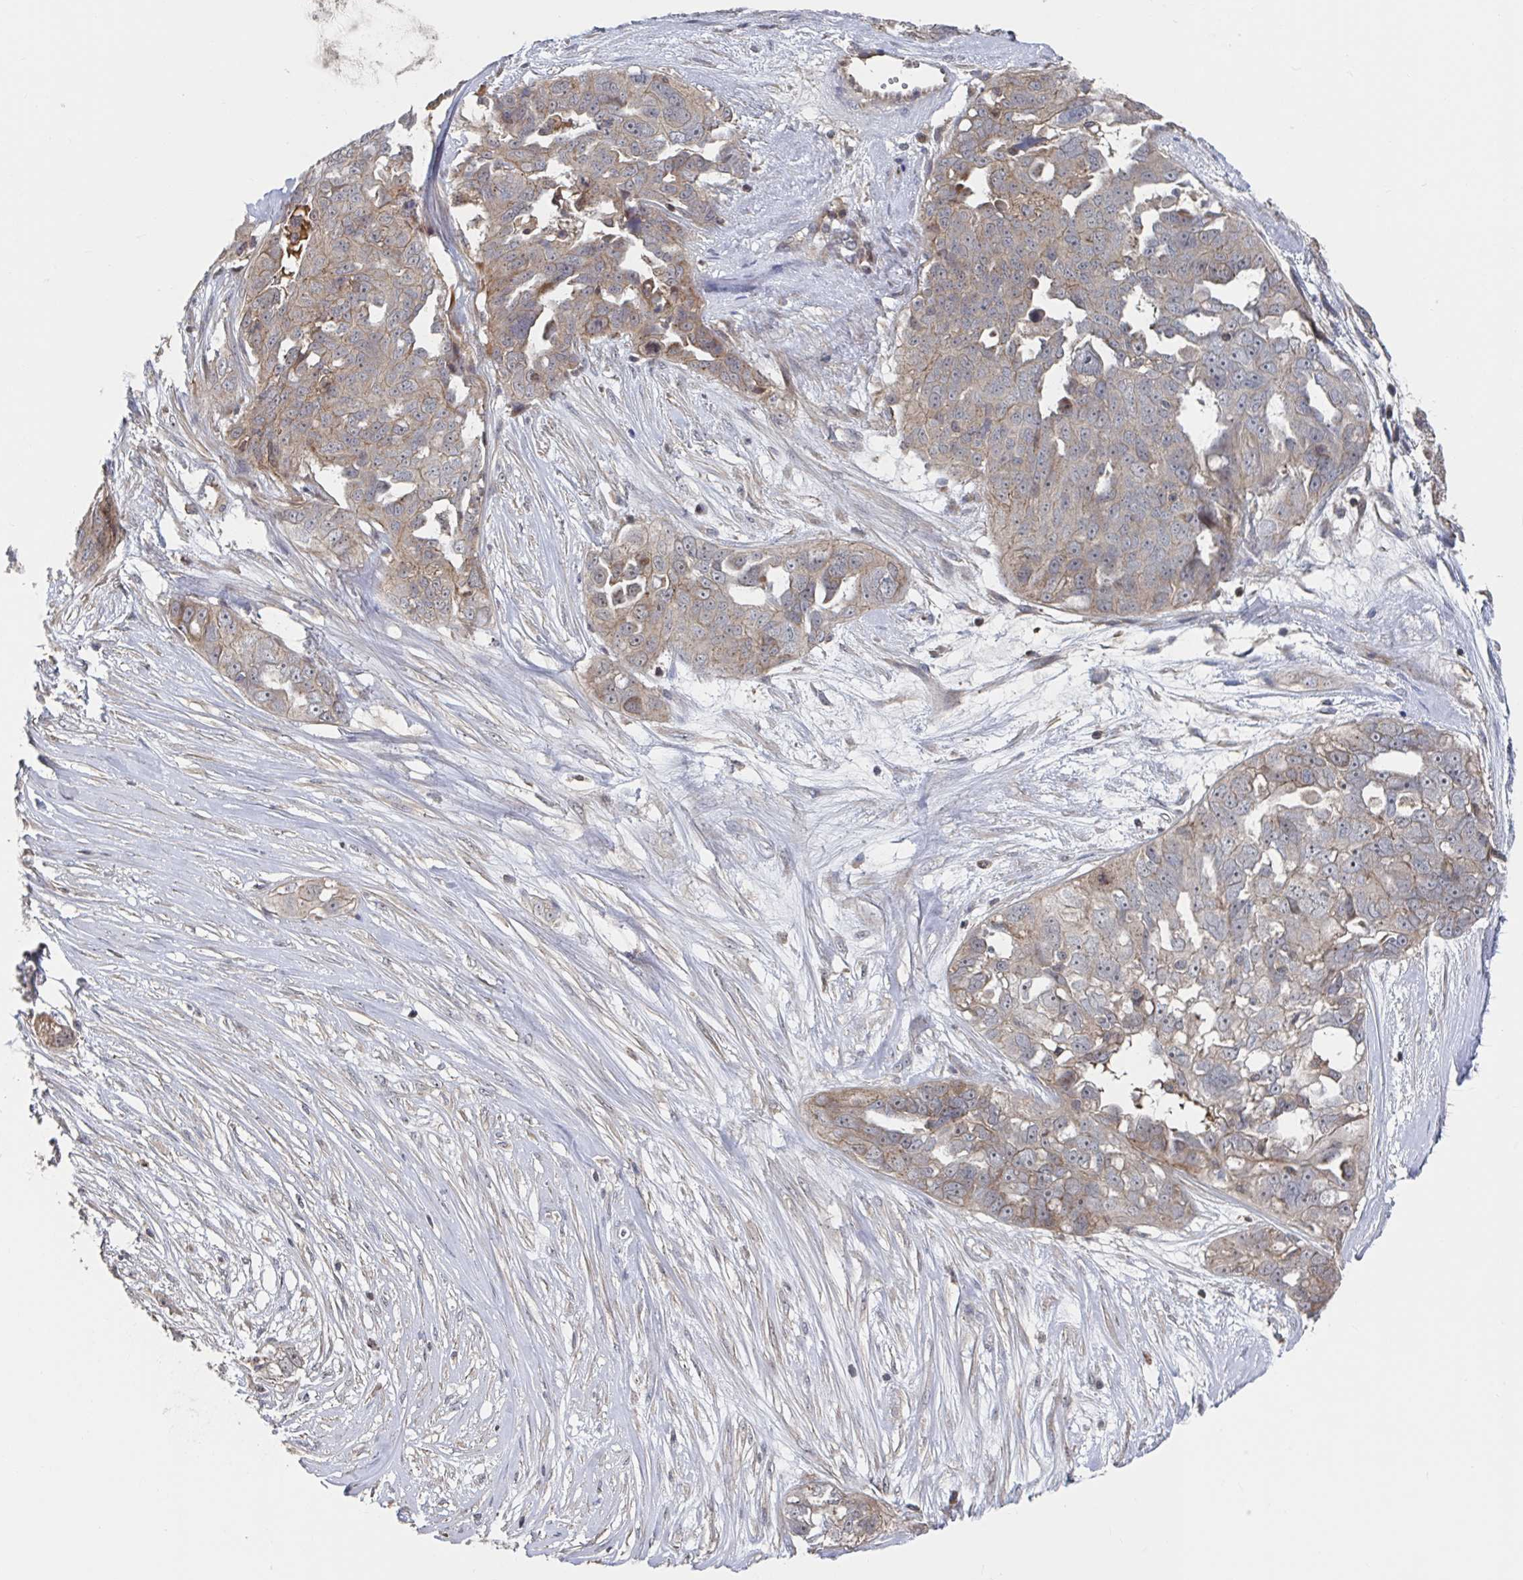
{"staining": {"intensity": "weak", "quantity": "25%-75%", "location": "cytoplasmic/membranous"}, "tissue": "ovarian cancer", "cell_type": "Tumor cells", "image_type": "cancer", "snomed": [{"axis": "morphology", "description": "Carcinoma, endometroid"}, {"axis": "topography", "description": "Ovary"}], "caption": "Human ovarian endometroid carcinoma stained with a brown dye exhibits weak cytoplasmic/membranous positive expression in about 25%-75% of tumor cells.", "gene": "DHRS12", "patient": {"sex": "female", "age": 70}}